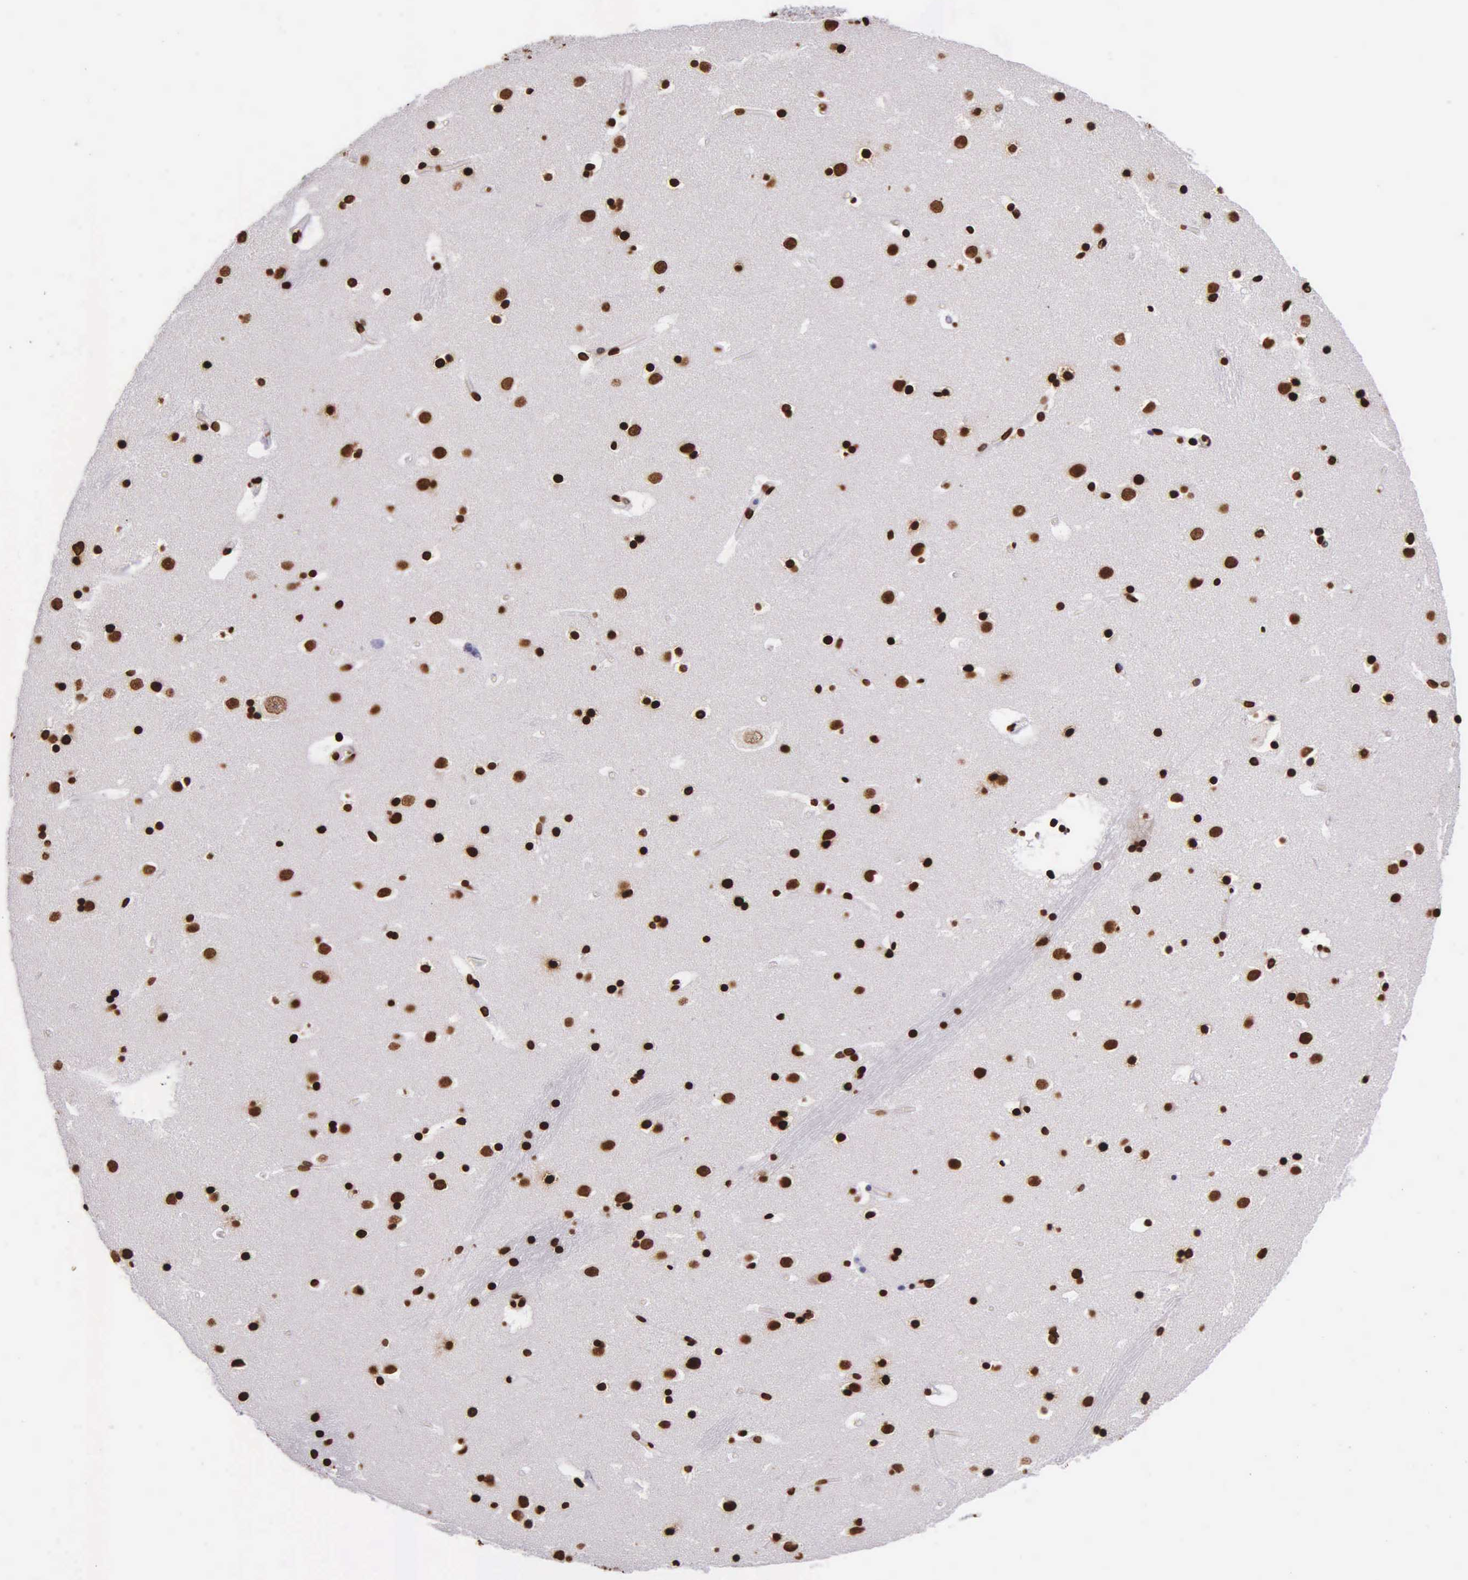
{"staining": {"intensity": "strong", "quantity": ">75%", "location": "nuclear"}, "tissue": "caudate", "cell_type": "Glial cells", "image_type": "normal", "snomed": [{"axis": "morphology", "description": "Normal tissue, NOS"}, {"axis": "topography", "description": "Lateral ventricle wall"}], "caption": "Caudate stained with a brown dye reveals strong nuclear positive expression in about >75% of glial cells.", "gene": "H1", "patient": {"sex": "male", "age": 45}}